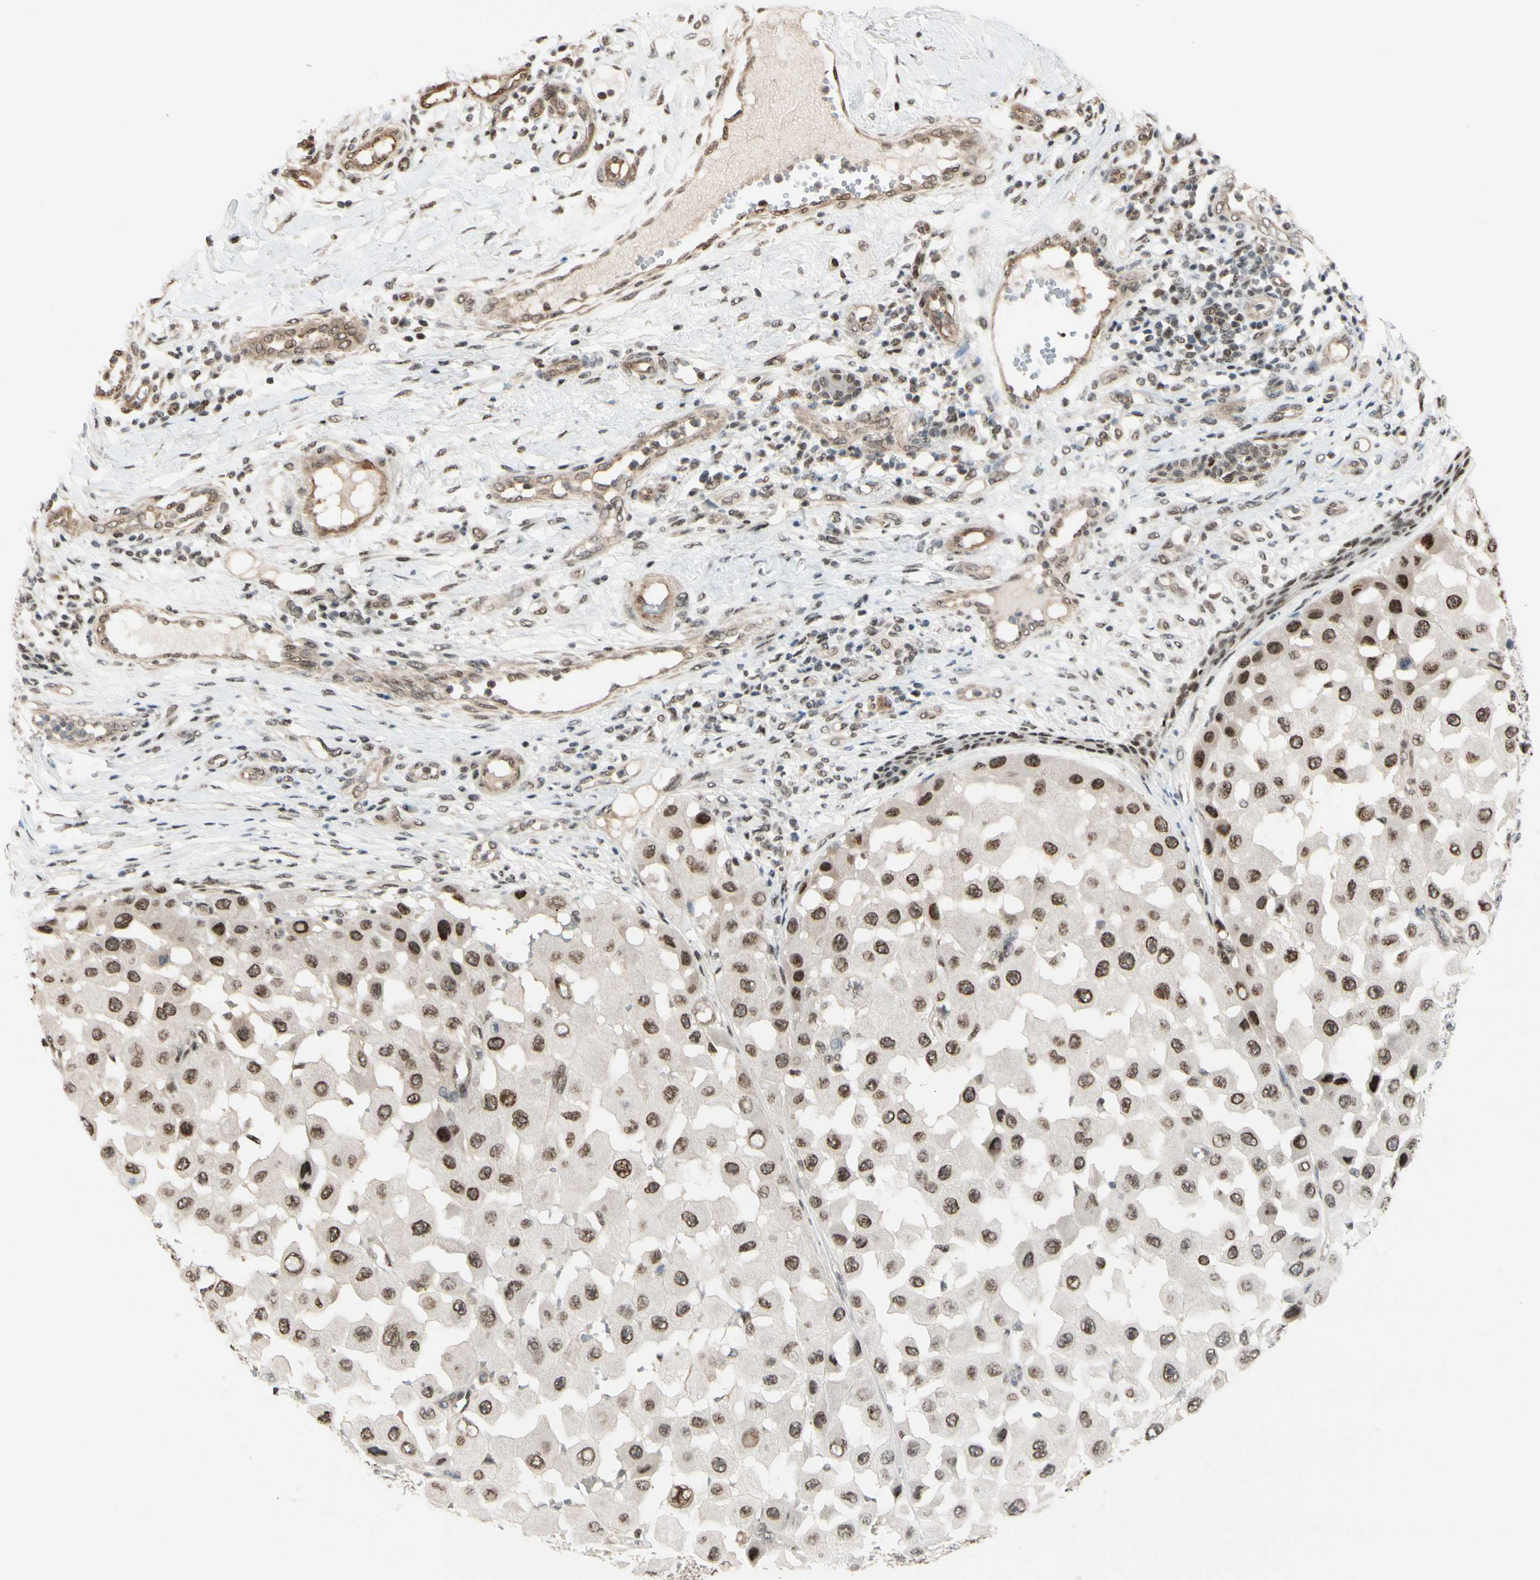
{"staining": {"intensity": "moderate", "quantity": ">75%", "location": "nuclear"}, "tissue": "melanoma", "cell_type": "Tumor cells", "image_type": "cancer", "snomed": [{"axis": "morphology", "description": "Malignant melanoma, NOS"}, {"axis": "topography", "description": "Skin"}], "caption": "Protein expression analysis of human melanoma reveals moderate nuclear positivity in about >75% of tumor cells.", "gene": "SUFU", "patient": {"sex": "female", "age": 81}}